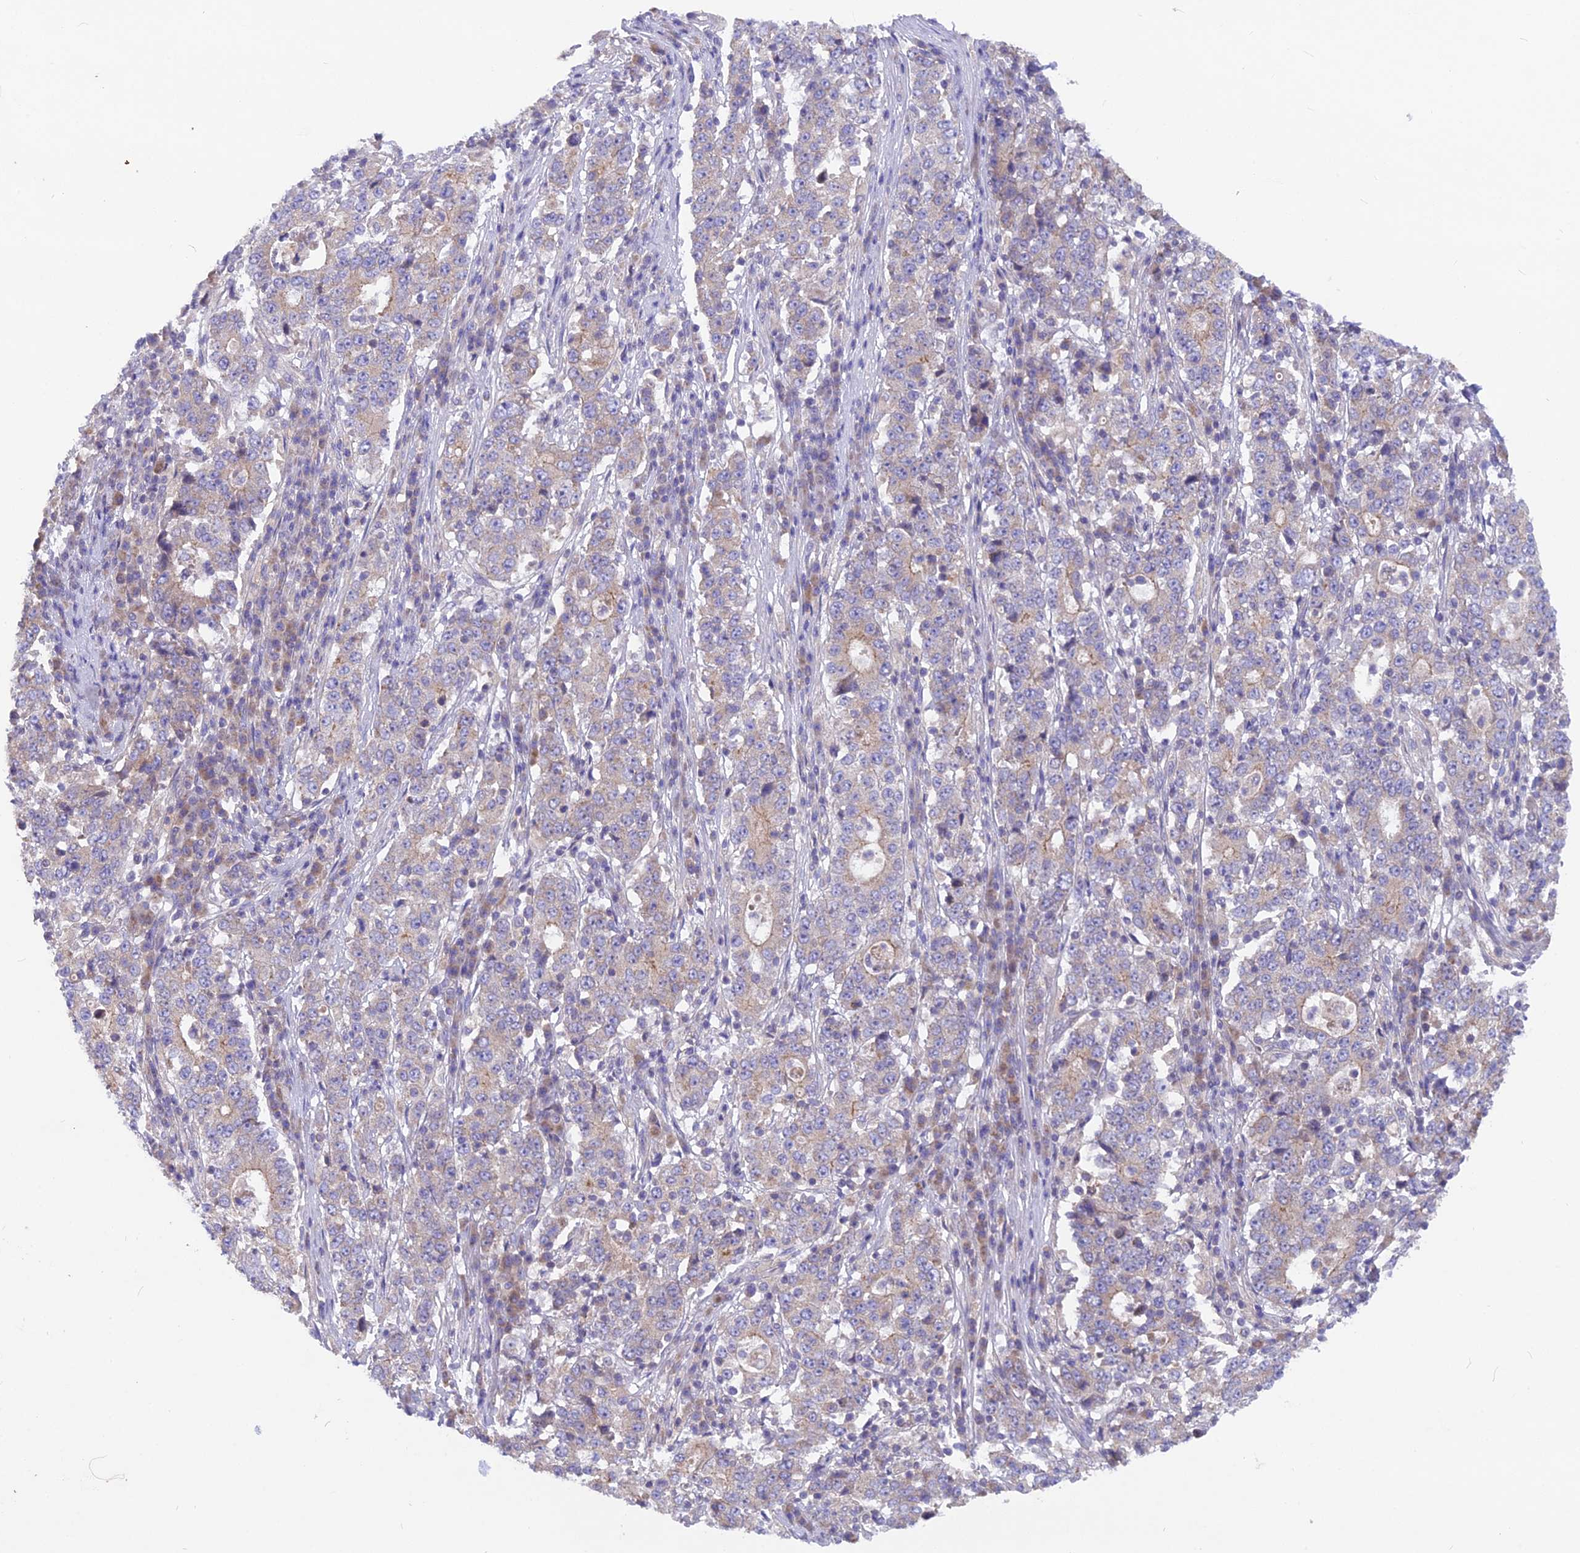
{"staining": {"intensity": "weak", "quantity": "<25%", "location": "cytoplasmic/membranous"}, "tissue": "stomach cancer", "cell_type": "Tumor cells", "image_type": "cancer", "snomed": [{"axis": "morphology", "description": "Adenocarcinoma, NOS"}, {"axis": "topography", "description": "Stomach"}], "caption": "A photomicrograph of stomach adenocarcinoma stained for a protein reveals no brown staining in tumor cells. Nuclei are stained in blue.", "gene": "PZP", "patient": {"sex": "male", "age": 59}}